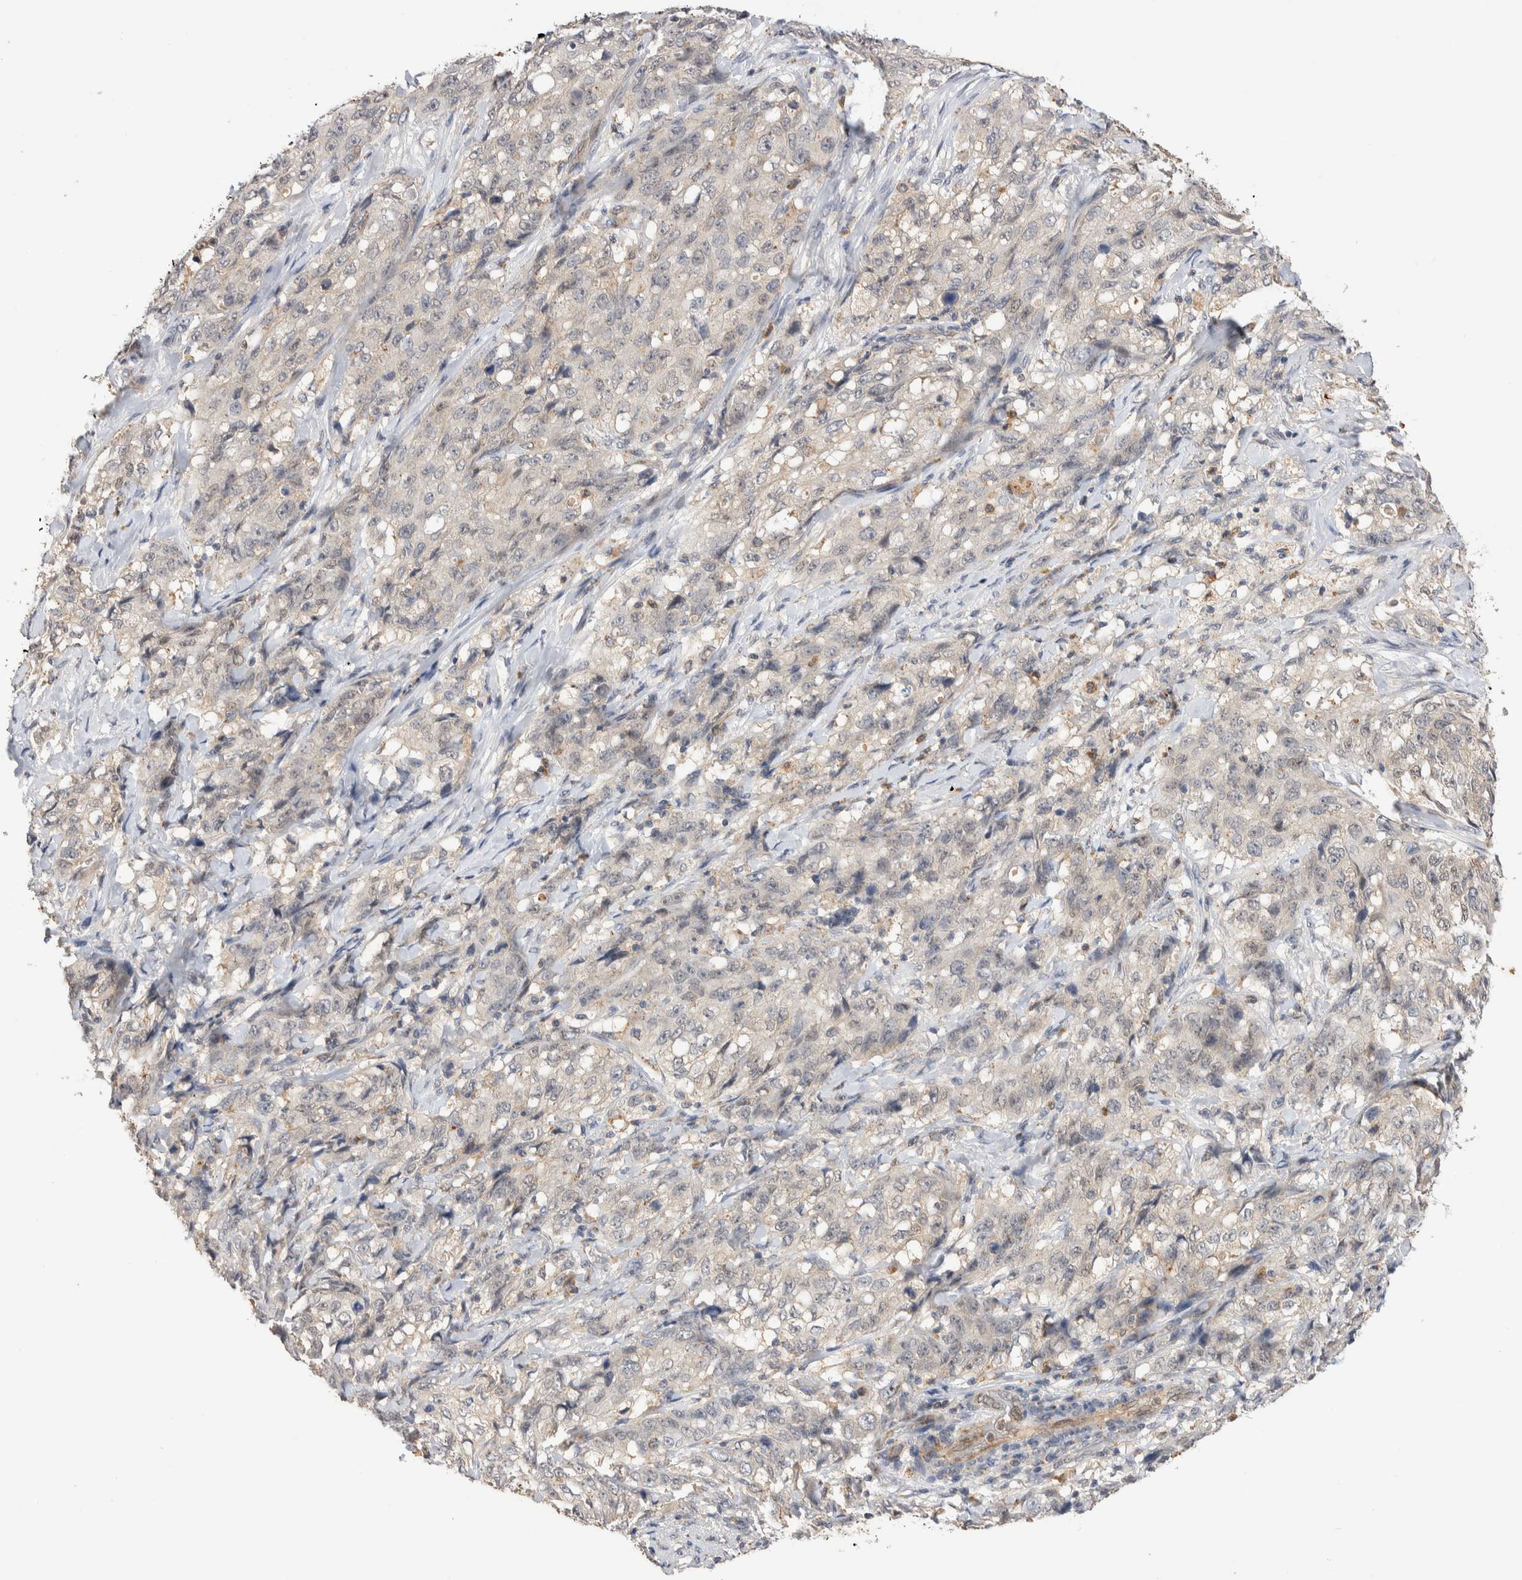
{"staining": {"intensity": "negative", "quantity": "none", "location": "none"}, "tissue": "stomach cancer", "cell_type": "Tumor cells", "image_type": "cancer", "snomed": [{"axis": "morphology", "description": "Adenocarcinoma, NOS"}, {"axis": "topography", "description": "Stomach"}], "caption": "This is a micrograph of immunohistochemistry staining of adenocarcinoma (stomach), which shows no positivity in tumor cells.", "gene": "NSMAF", "patient": {"sex": "male", "age": 48}}